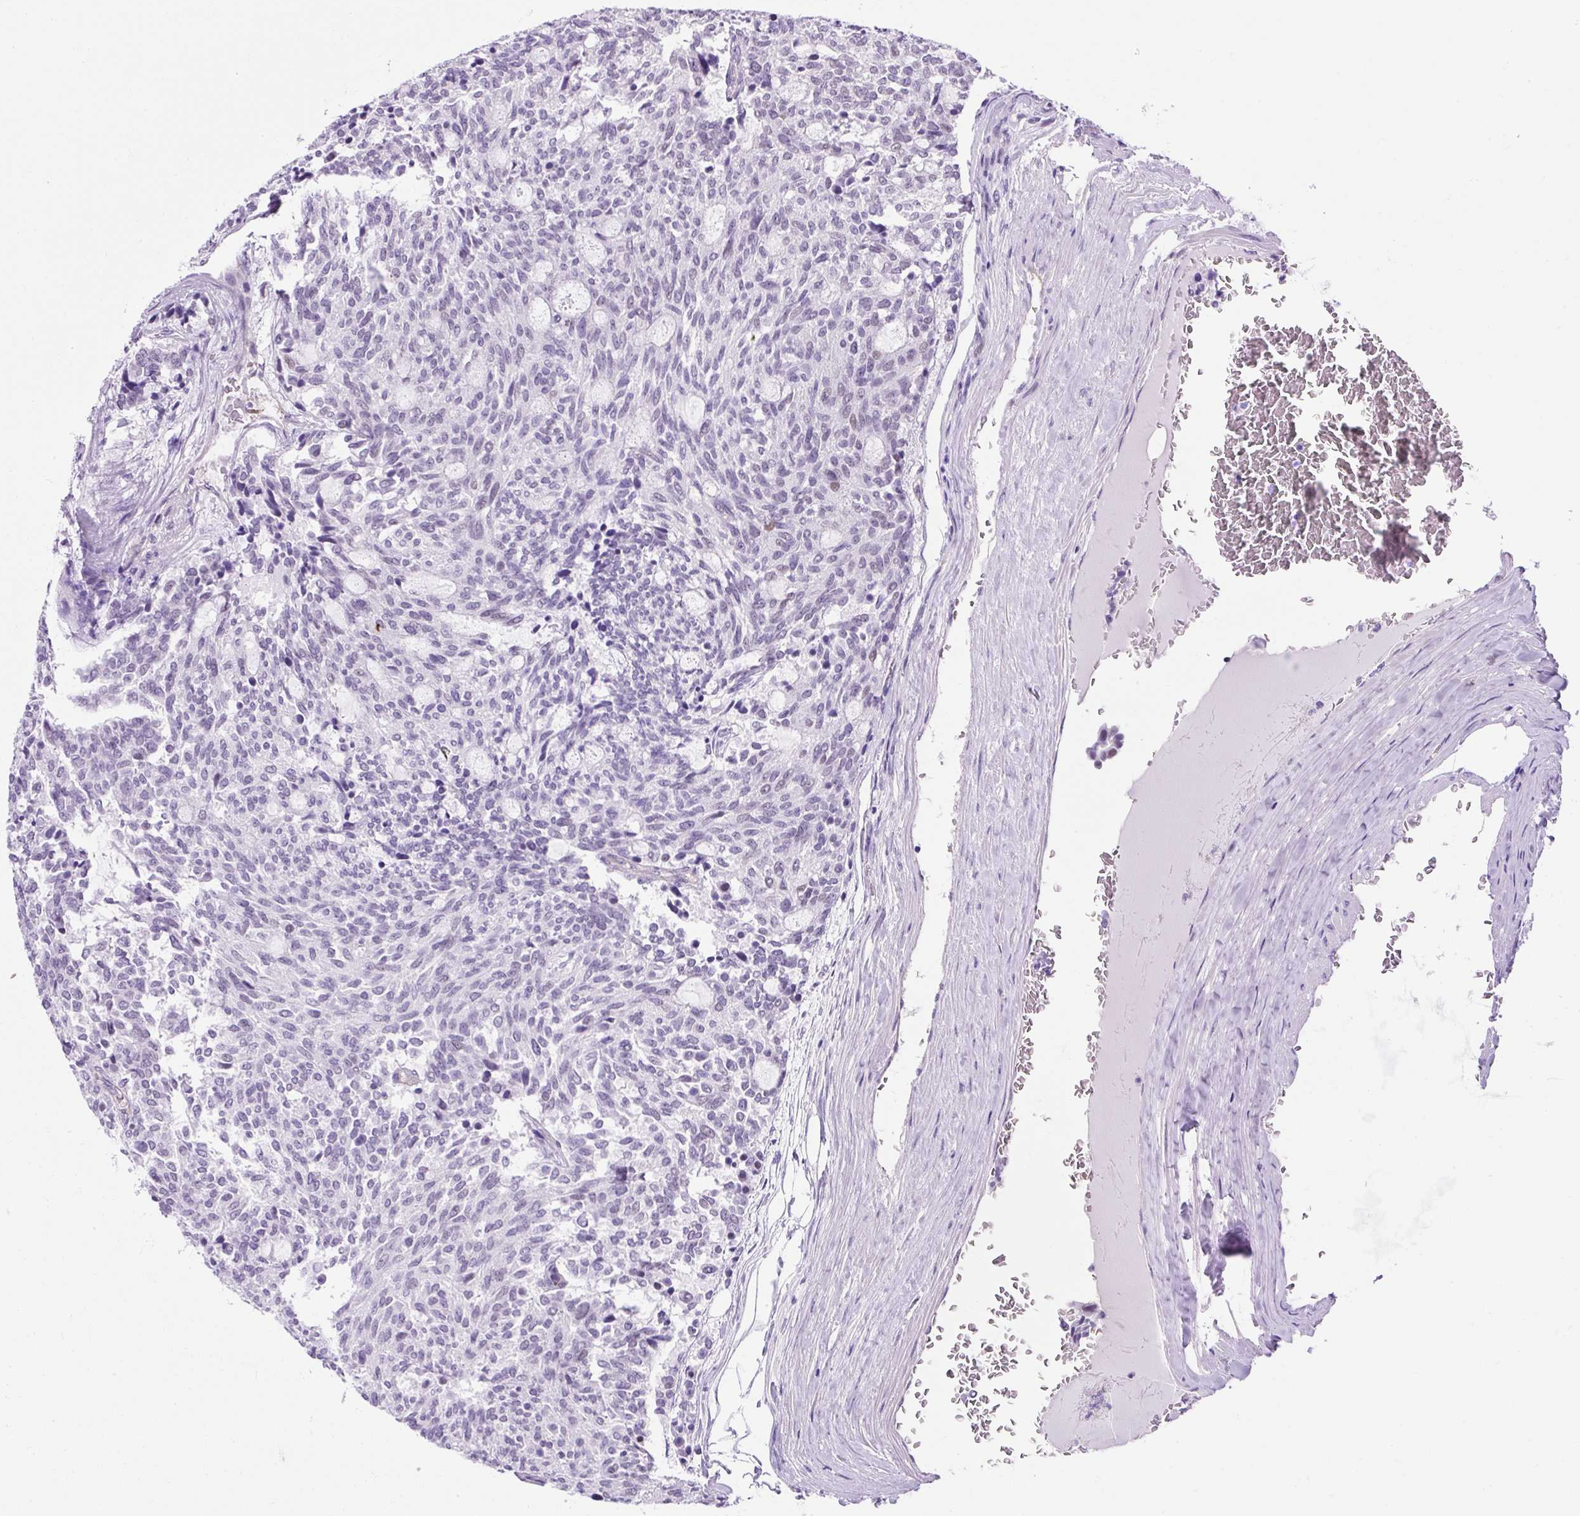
{"staining": {"intensity": "negative", "quantity": "none", "location": "none"}, "tissue": "carcinoid", "cell_type": "Tumor cells", "image_type": "cancer", "snomed": [{"axis": "morphology", "description": "Carcinoid, malignant, NOS"}, {"axis": "topography", "description": "Pancreas"}], "caption": "Malignant carcinoid was stained to show a protein in brown. There is no significant expression in tumor cells. (DAB (3,3'-diaminobenzidine) IHC visualized using brightfield microscopy, high magnification).", "gene": "KRT12", "patient": {"sex": "female", "age": 54}}